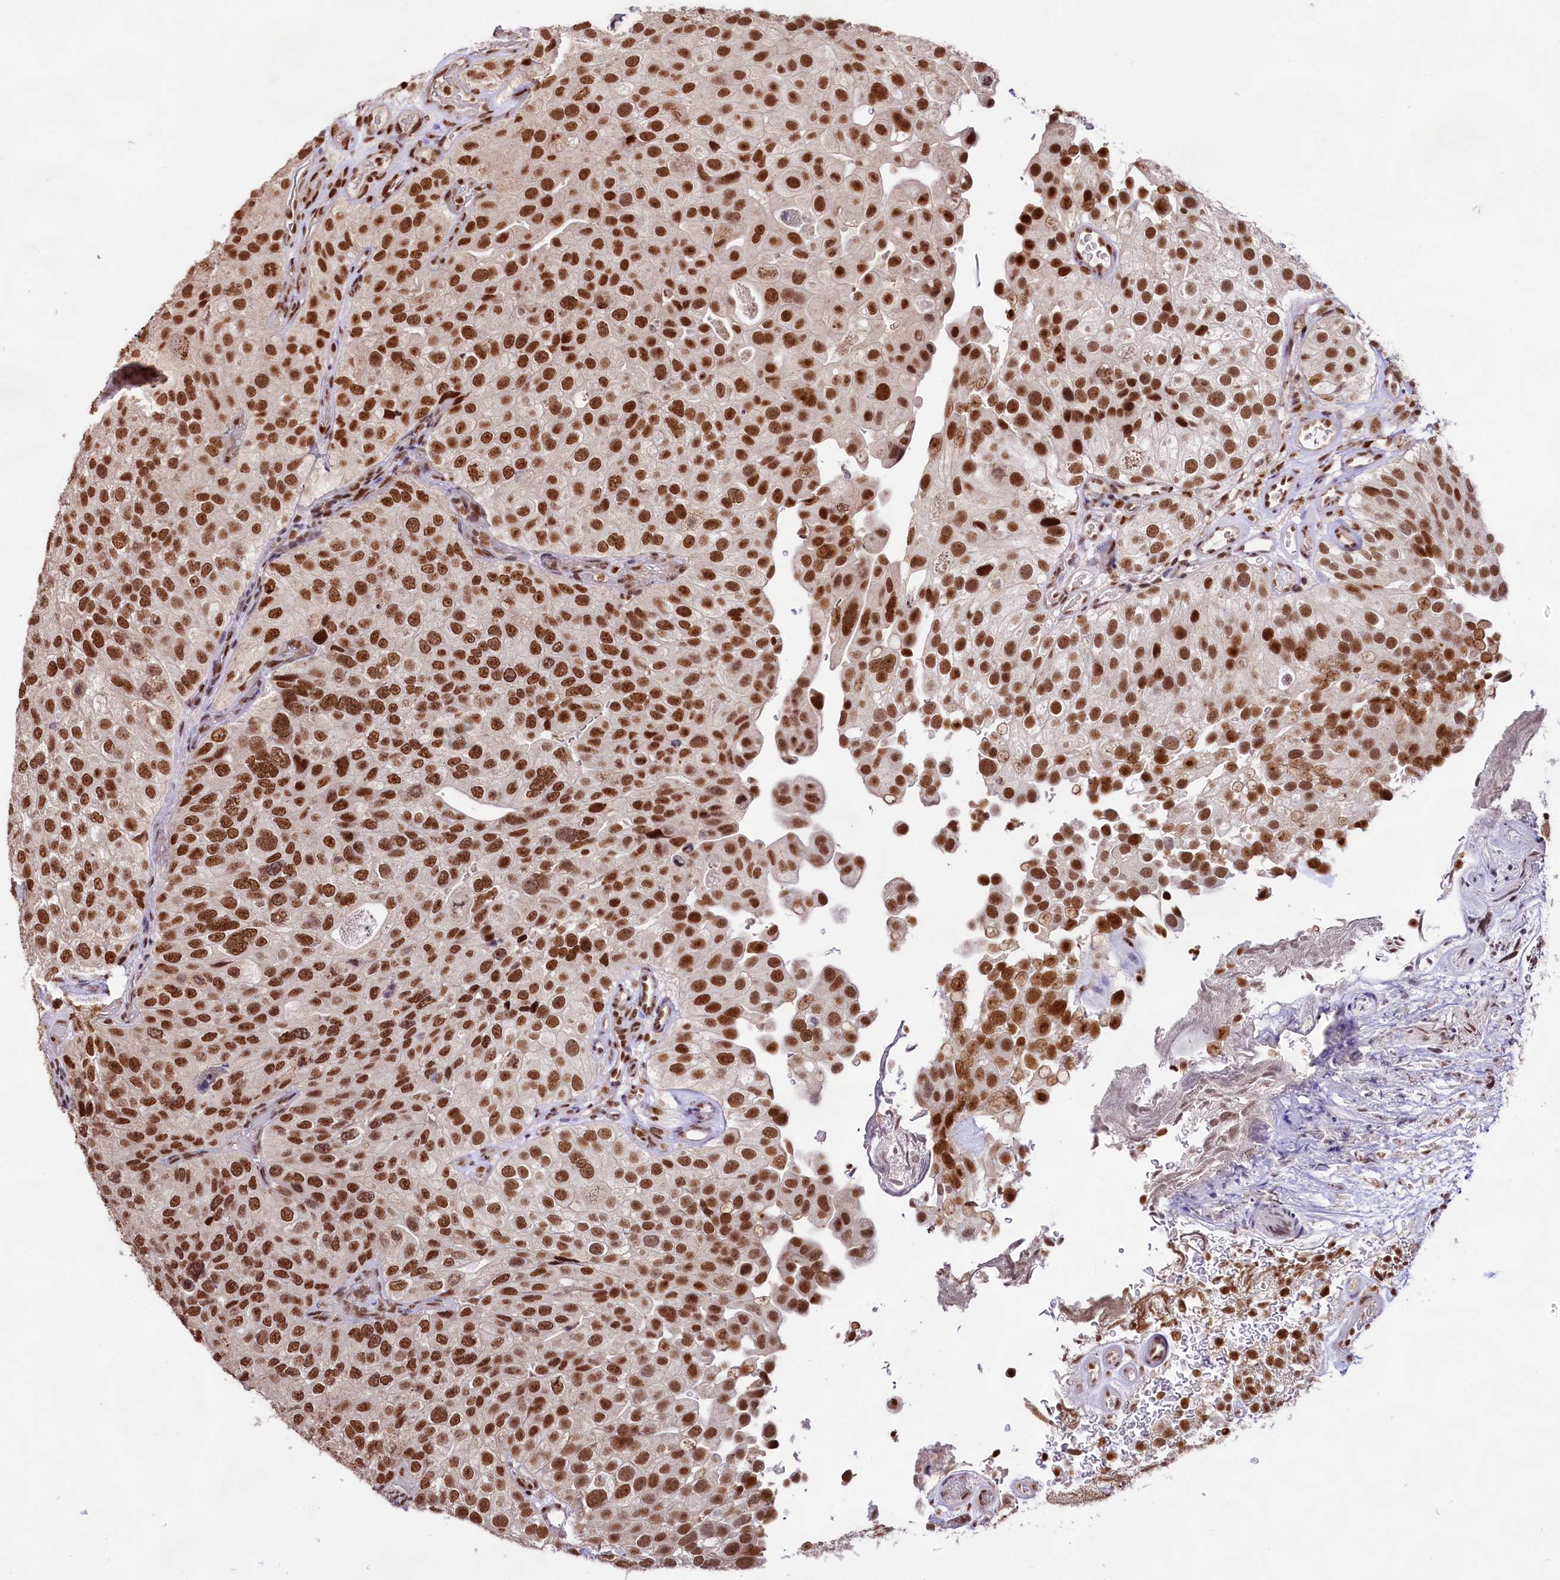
{"staining": {"intensity": "strong", "quantity": ">75%", "location": "nuclear"}, "tissue": "urothelial cancer", "cell_type": "Tumor cells", "image_type": "cancer", "snomed": [{"axis": "morphology", "description": "Urothelial carcinoma, Low grade"}, {"axis": "topography", "description": "Urinary bladder"}], "caption": "High-power microscopy captured an immunohistochemistry photomicrograph of urothelial cancer, revealing strong nuclear staining in about >75% of tumor cells. Nuclei are stained in blue.", "gene": "HIRA", "patient": {"sex": "male", "age": 78}}